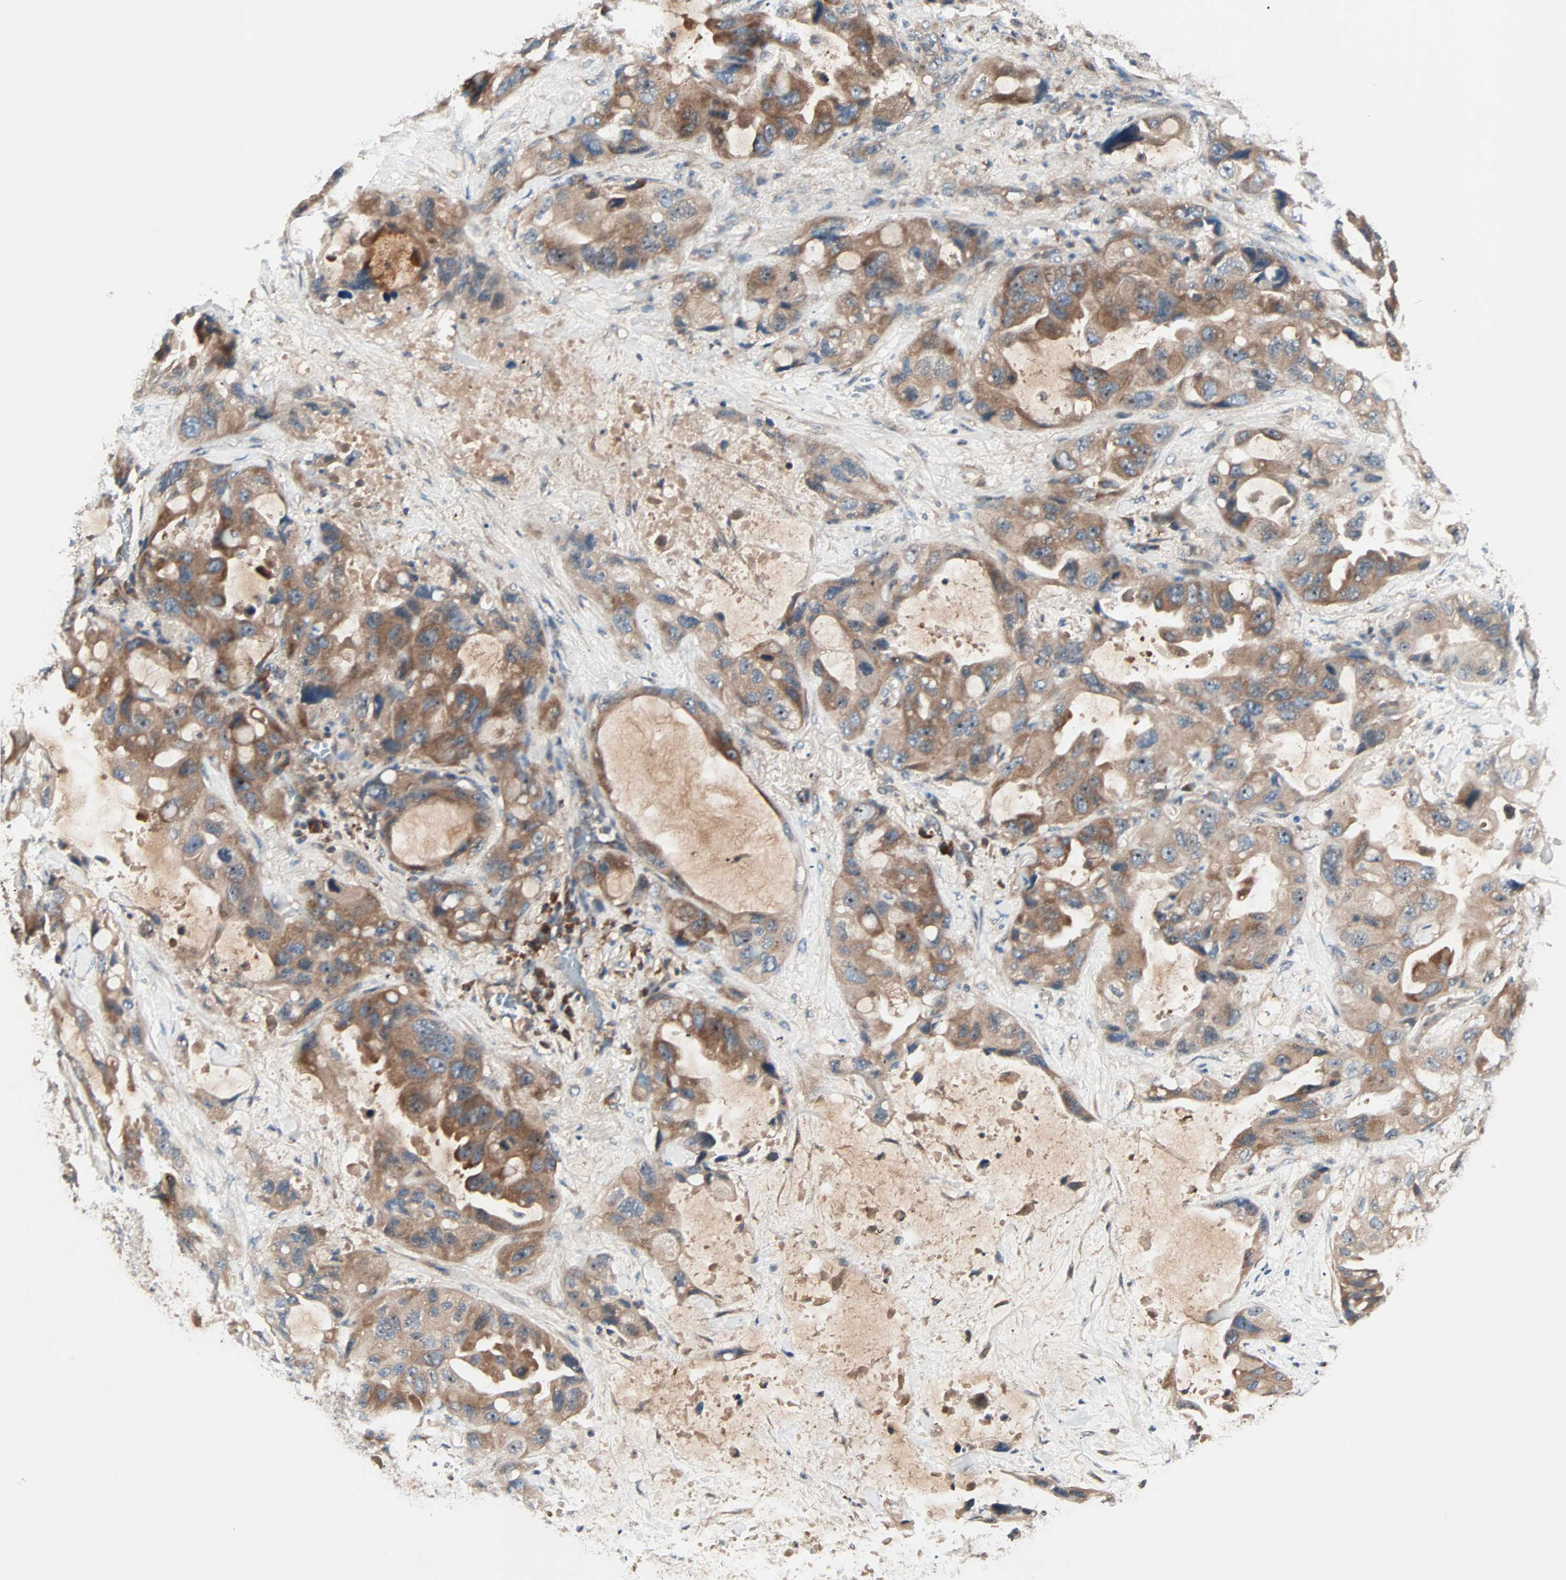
{"staining": {"intensity": "moderate", "quantity": ">75%", "location": "cytoplasmic/membranous"}, "tissue": "lung cancer", "cell_type": "Tumor cells", "image_type": "cancer", "snomed": [{"axis": "morphology", "description": "Squamous cell carcinoma, NOS"}, {"axis": "topography", "description": "Lung"}], "caption": "This is a micrograph of IHC staining of lung cancer, which shows moderate staining in the cytoplasmic/membranous of tumor cells.", "gene": "CAD", "patient": {"sex": "female", "age": 73}}